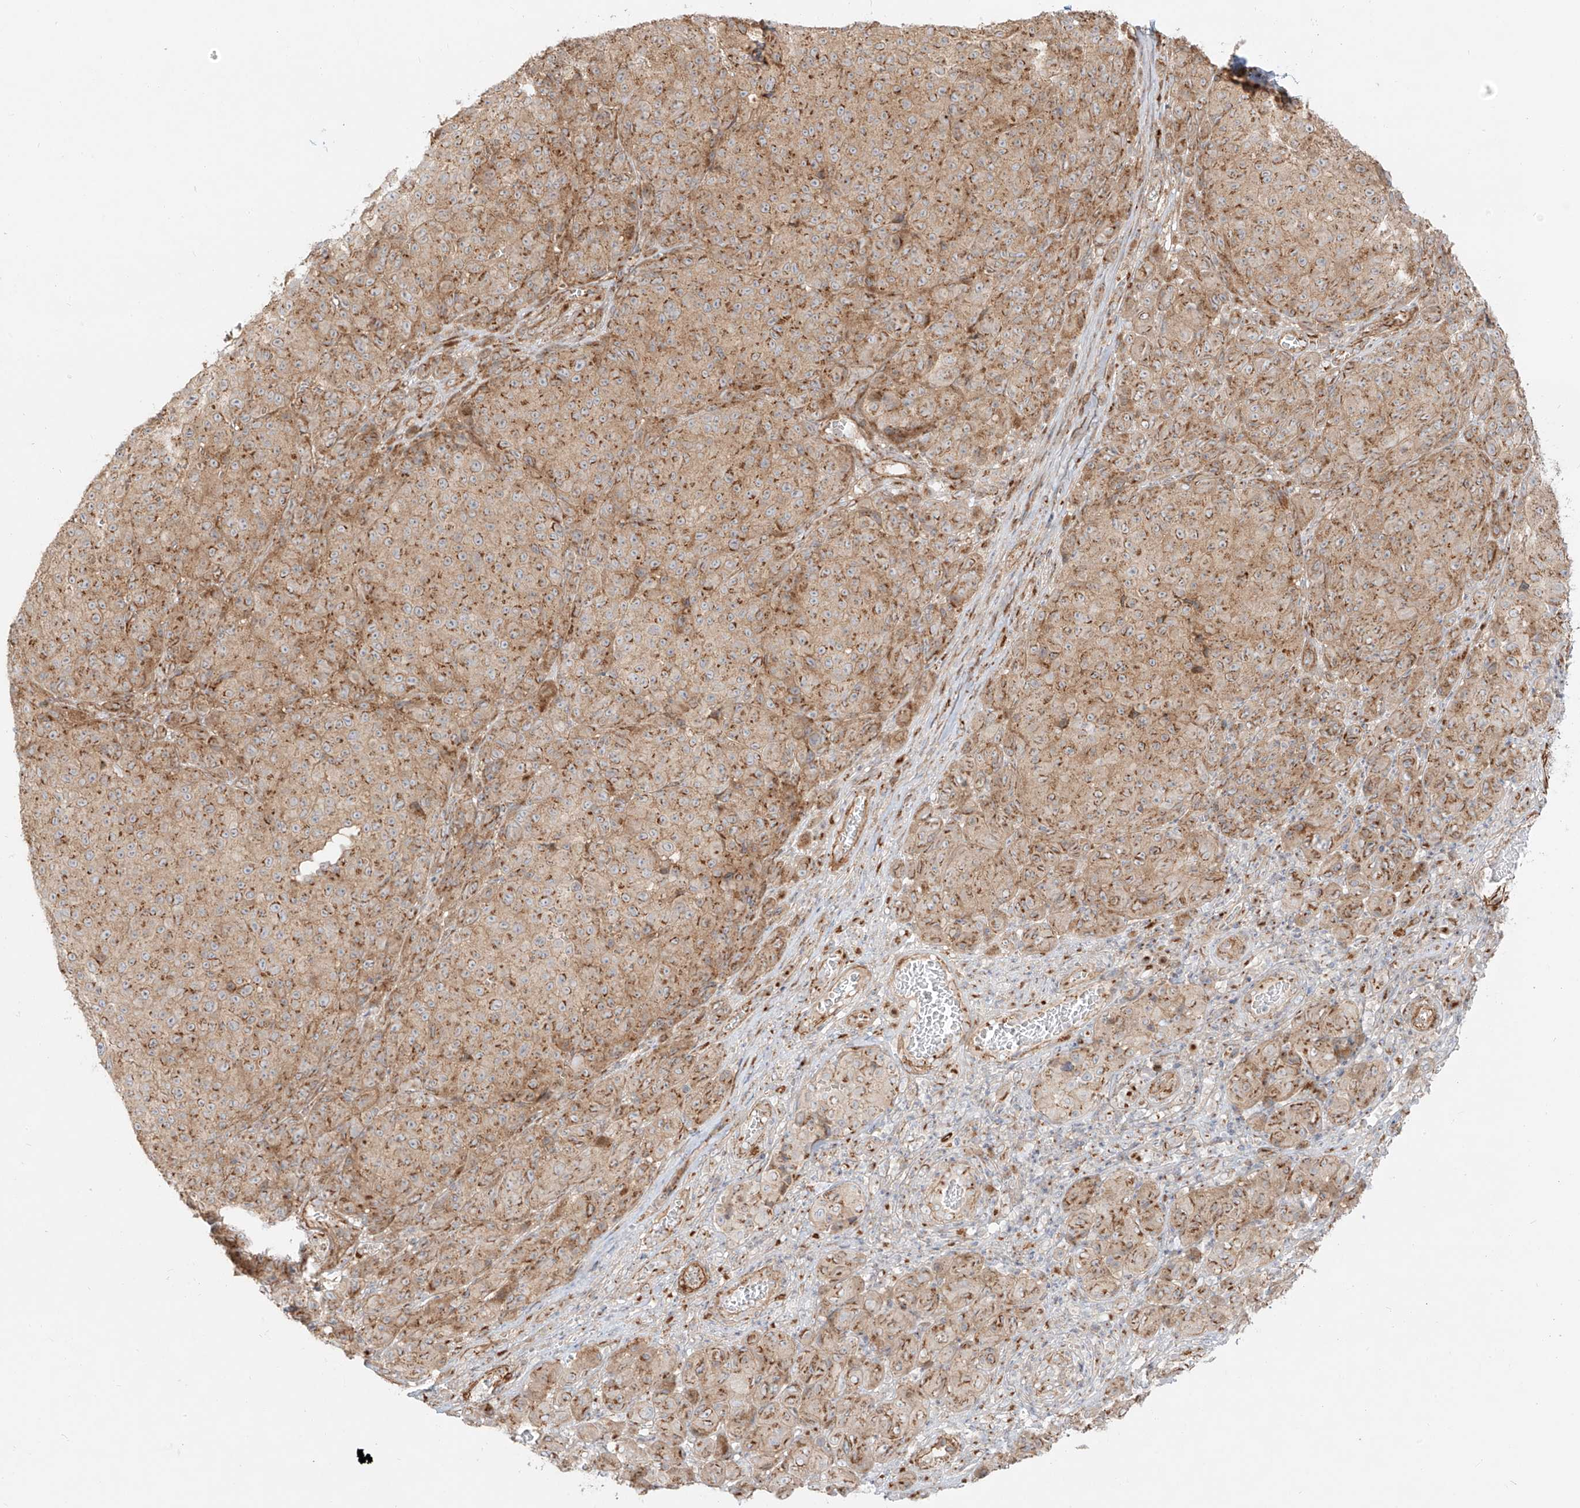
{"staining": {"intensity": "moderate", "quantity": ">75%", "location": "cytoplasmic/membranous"}, "tissue": "melanoma", "cell_type": "Tumor cells", "image_type": "cancer", "snomed": [{"axis": "morphology", "description": "Malignant melanoma, NOS"}, {"axis": "topography", "description": "Skin"}], "caption": "Immunohistochemical staining of melanoma shows moderate cytoplasmic/membranous protein expression in about >75% of tumor cells.", "gene": "ZNF287", "patient": {"sex": "male", "age": 73}}